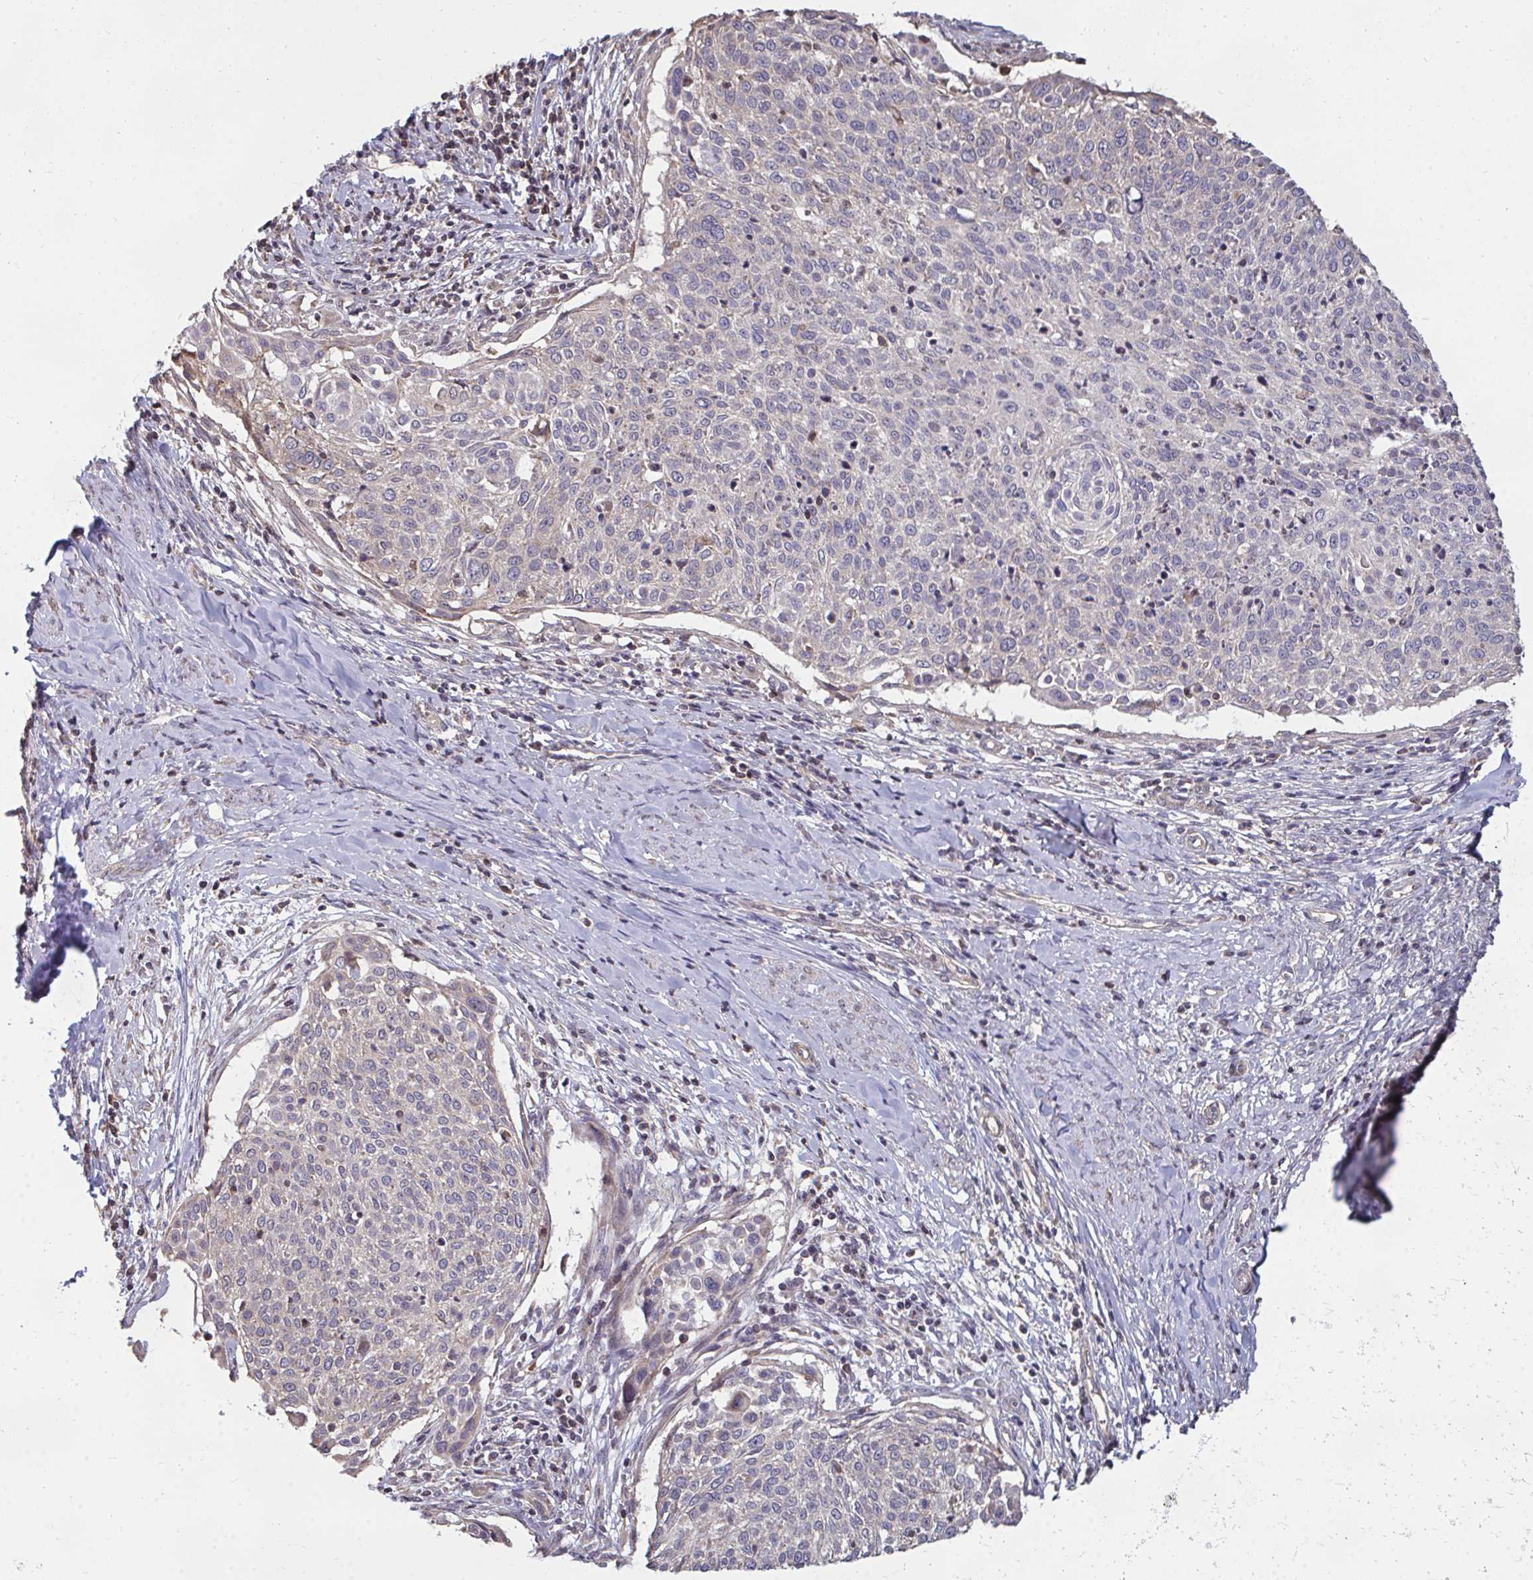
{"staining": {"intensity": "weak", "quantity": "25%-75%", "location": "cytoplasmic/membranous"}, "tissue": "cervical cancer", "cell_type": "Tumor cells", "image_type": "cancer", "snomed": [{"axis": "morphology", "description": "Squamous cell carcinoma, NOS"}, {"axis": "topography", "description": "Cervix"}], "caption": "Immunohistochemical staining of human cervical cancer (squamous cell carcinoma) exhibits weak cytoplasmic/membranous protein positivity in approximately 25%-75% of tumor cells. (Stains: DAB in brown, nuclei in blue, Microscopy: brightfield microscopy at high magnification).", "gene": "DNAJA2", "patient": {"sex": "female", "age": 49}}